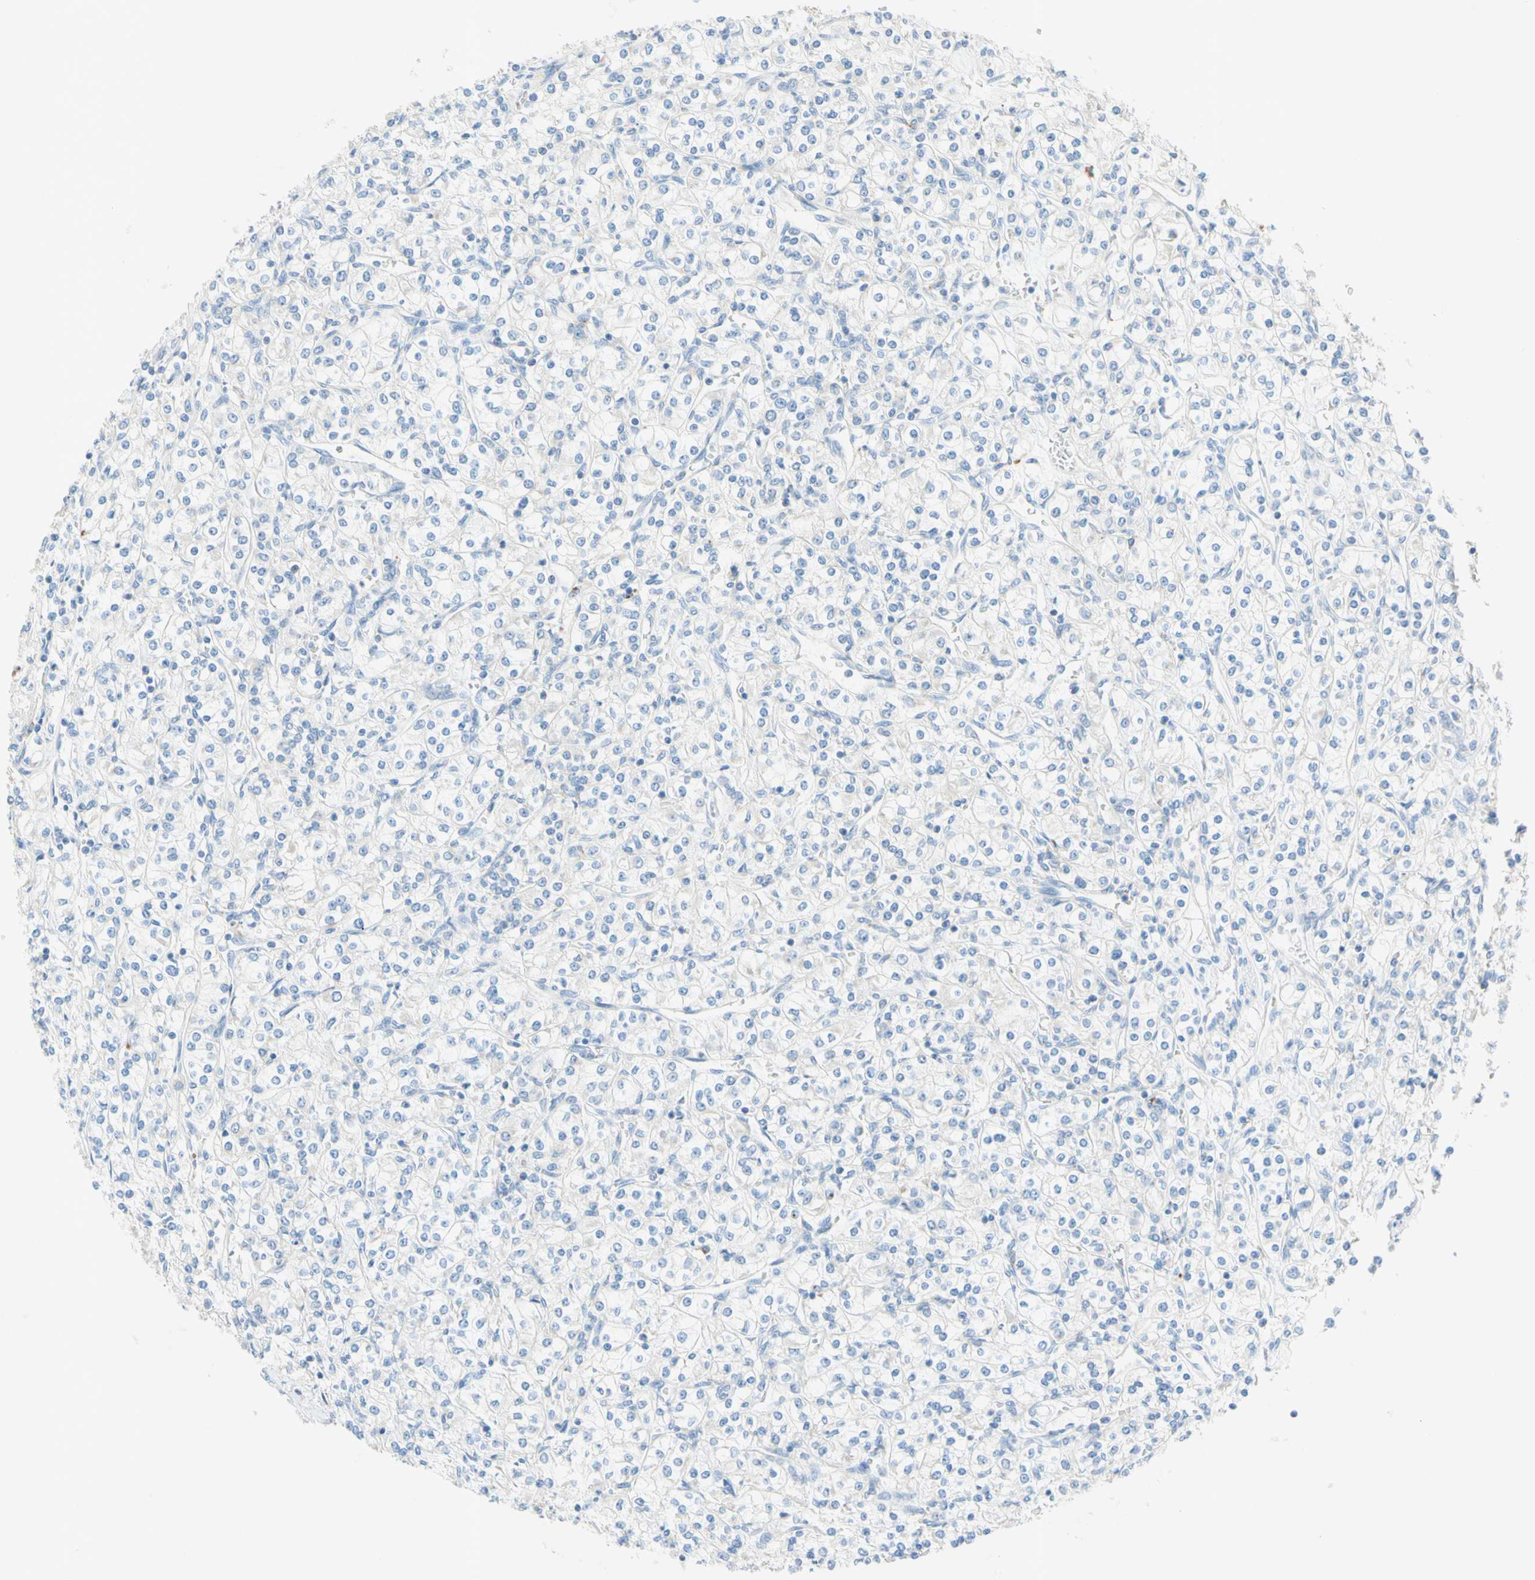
{"staining": {"intensity": "negative", "quantity": "none", "location": "none"}, "tissue": "renal cancer", "cell_type": "Tumor cells", "image_type": "cancer", "snomed": [{"axis": "morphology", "description": "Adenocarcinoma, NOS"}, {"axis": "topography", "description": "Kidney"}], "caption": "DAB (3,3'-diaminobenzidine) immunohistochemical staining of human adenocarcinoma (renal) reveals no significant positivity in tumor cells.", "gene": "MFF", "patient": {"sex": "male", "age": 77}}